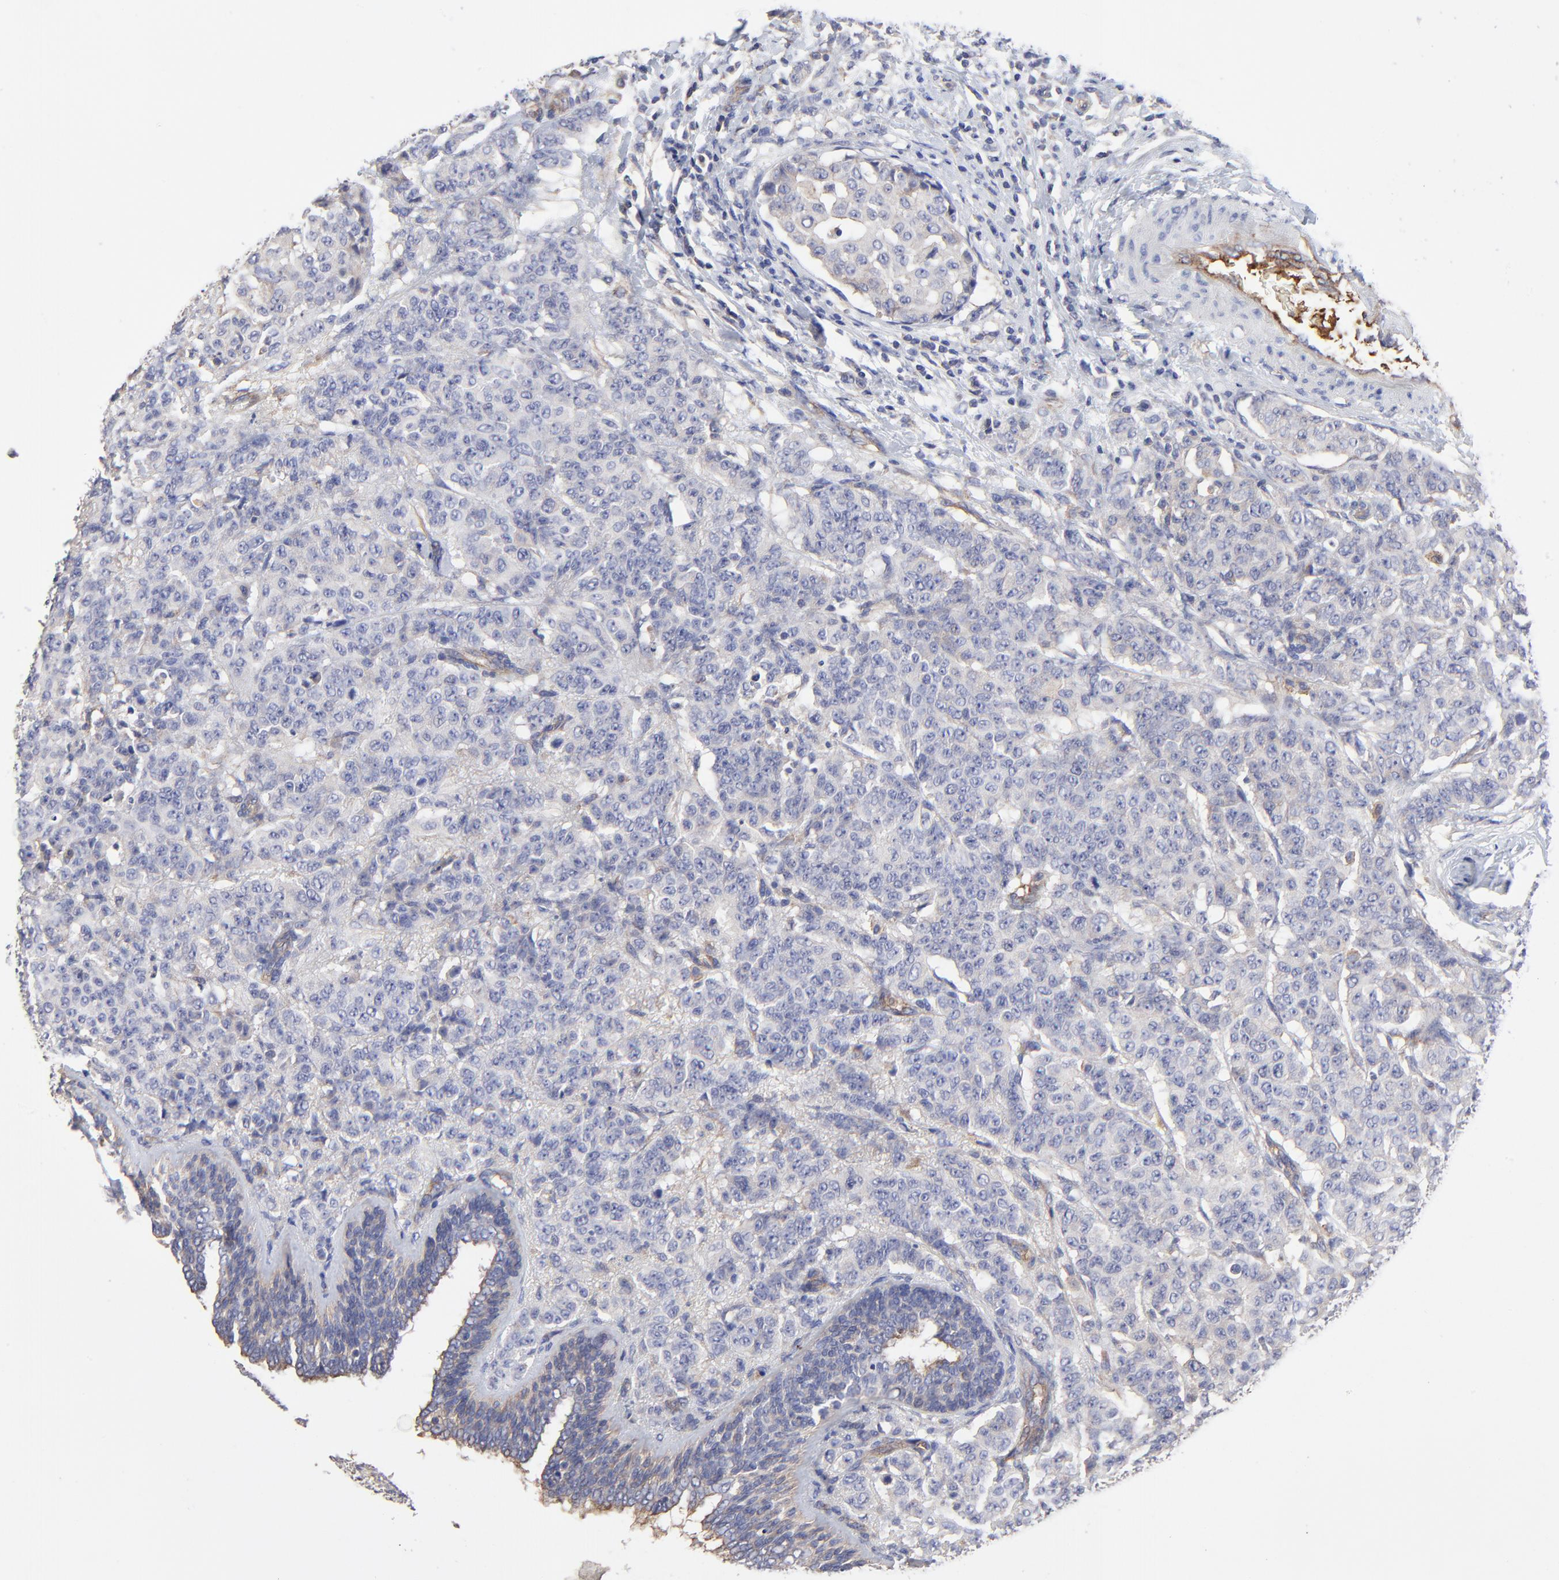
{"staining": {"intensity": "weak", "quantity": "<25%", "location": "cytoplasmic/membranous"}, "tissue": "breast cancer", "cell_type": "Tumor cells", "image_type": "cancer", "snomed": [{"axis": "morphology", "description": "Duct carcinoma"}, {"axis": "topography", "description": "Breast"}], "caption": "Breast cancer (invasive ductal carcinoma) was stained to show a protein in brown. There is no significant positivity in tumor cells.", "gene": "SULF2", "patient": {"sex": "female", "age": 40}}